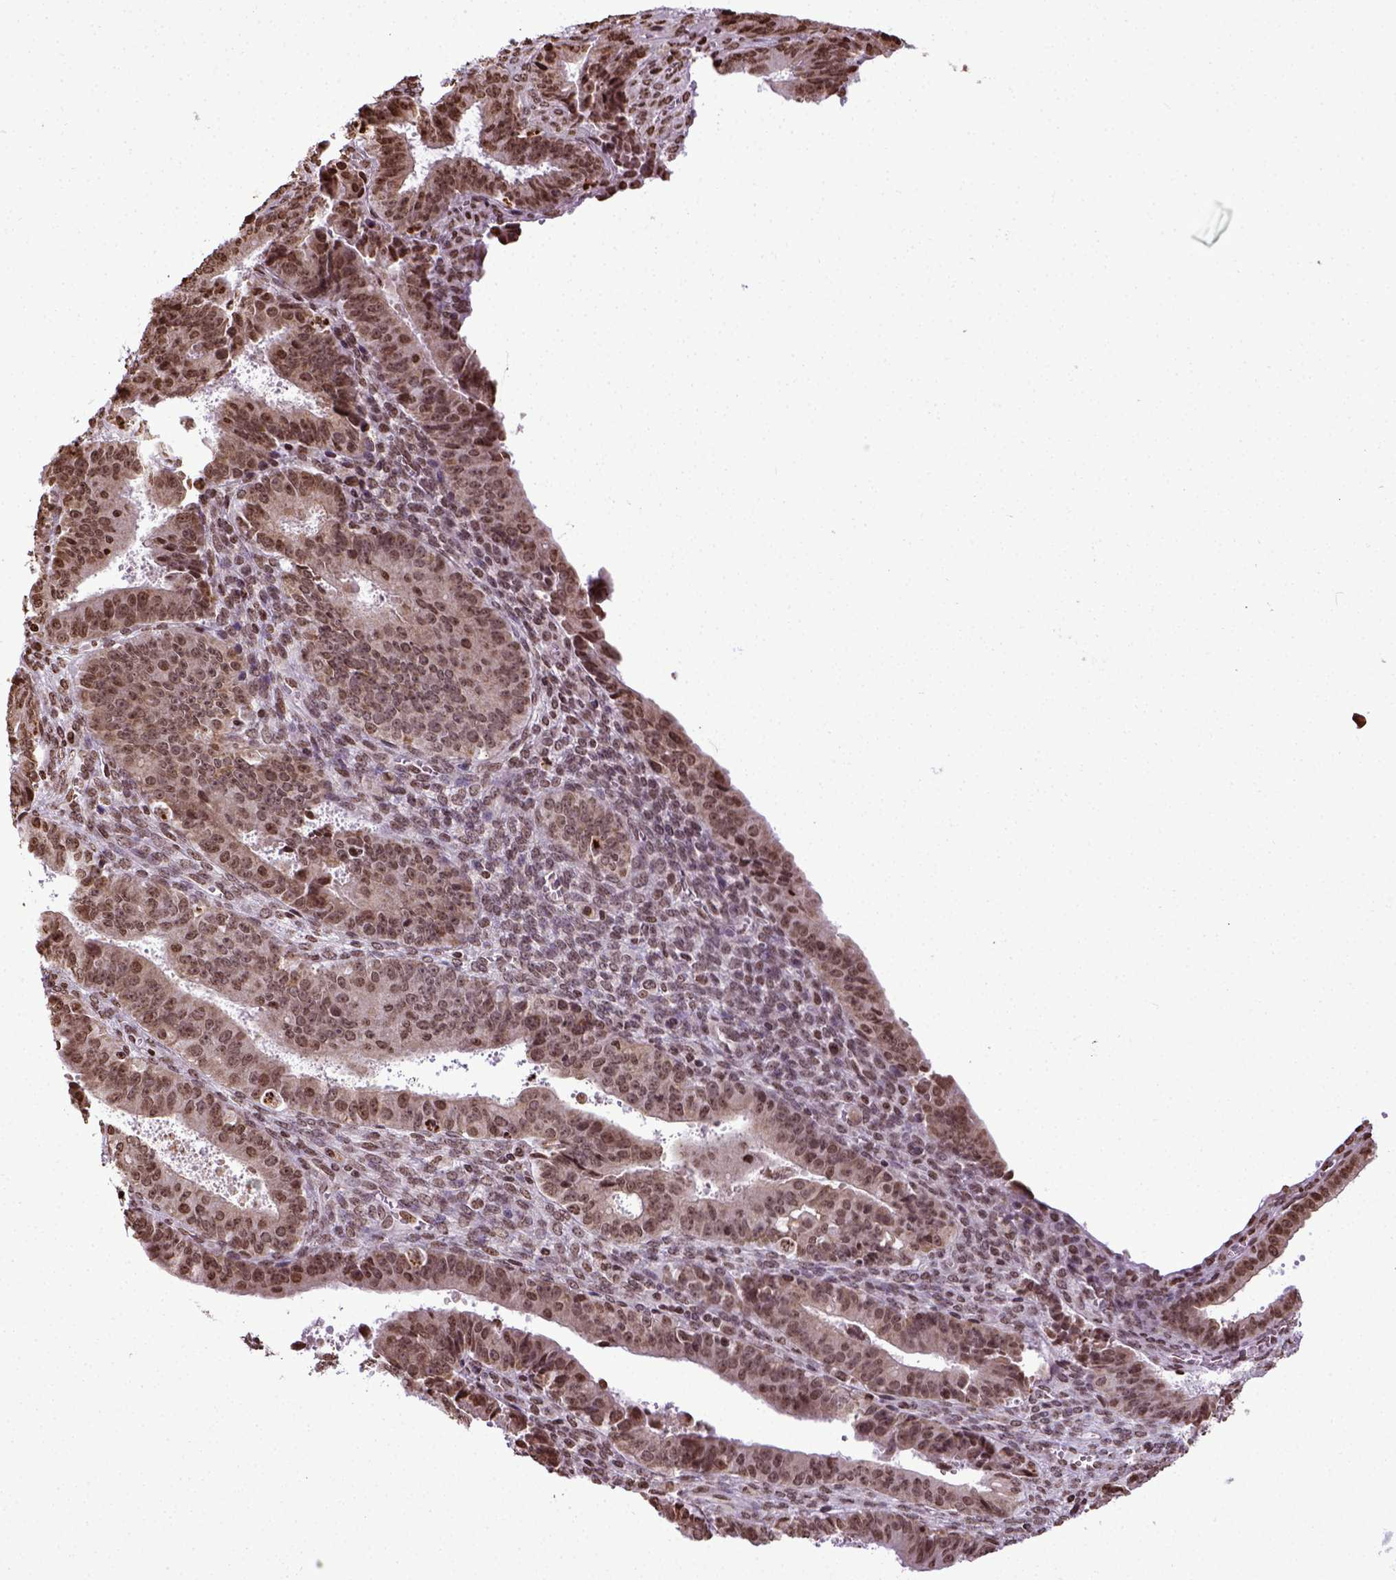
{"staining": {"intensity": "moderate", "quantity": ">75%", "location": "nuclear"}, "tissue": "ovarian cancer", "cell_type": "Tumor cells", "image_type": "cancer", "snomed": [{"axis": "morphology", "description": "Carcinoma, endometroid"}, {"axis": "topography", "description": "Ovary"}], "caption": "A brown stain labels moderate nuclear expression of a protein in human ovarian endometroid carcinoma tumor cells. (IHC, brightfield microscopy, high magnification).", "gene": "ZNF75D", "patient": {"sex": "female", "age": 42}}